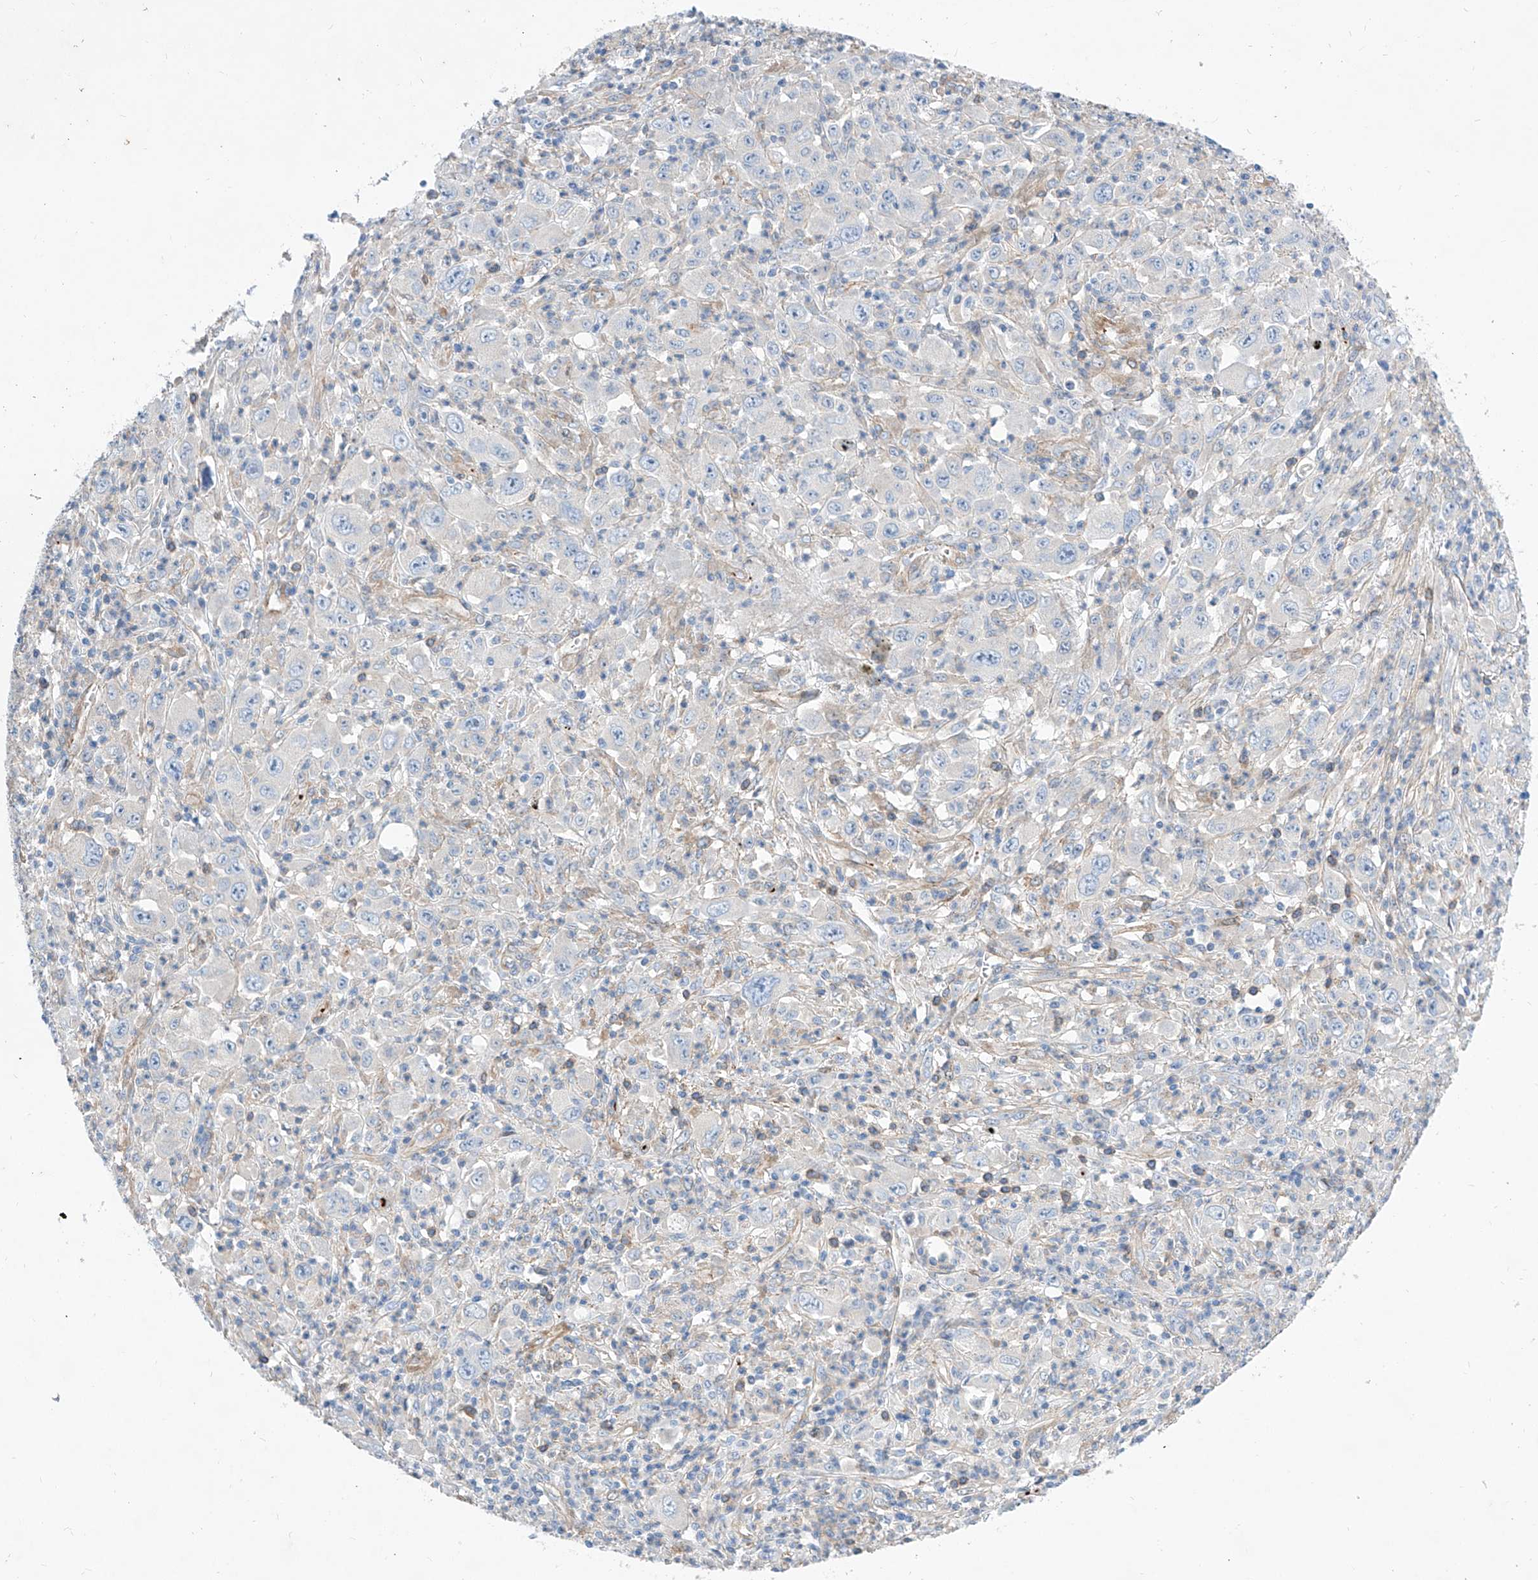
{"staining": {"intensity": "negative", "quantity": "none", "location": "none"}, "tissue": "melanoma", "cell_type": "Tumor cells", "image_type": "cancer", "snomed": [{"axis": "morphology", "description": "Malignant melanoma, Metastatic site"}, {"axis": "topography", "description": "Skin"}], "caption": "The histopathology image exhibits no staining of tumor cells in melanoma.", "gene": "TAS2R60", "patient": {"sex": "female", "age": 56}}